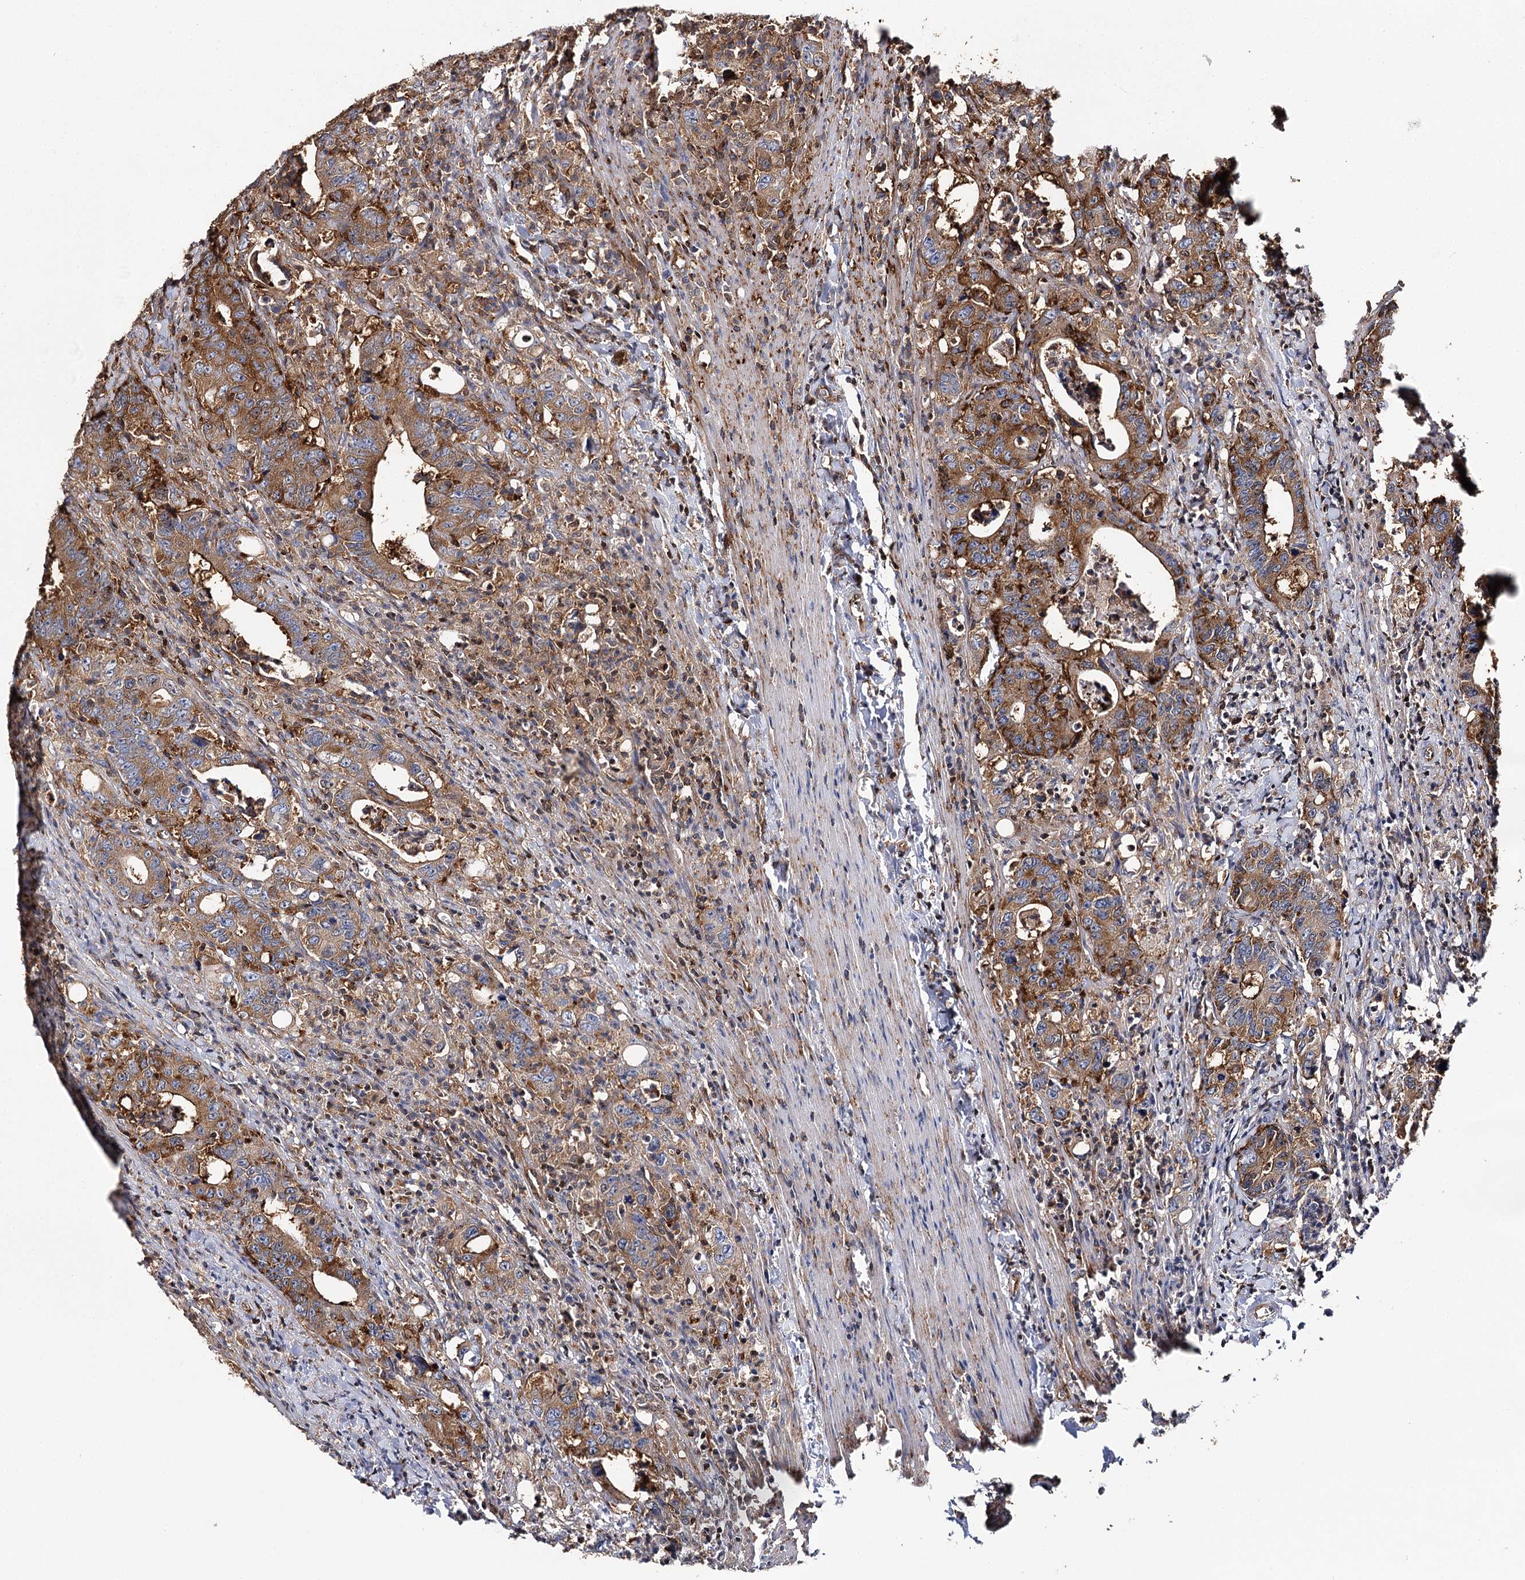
{"staining": {"intensity": "moderate", "quantity": ">75%", "location": "cytoplasmic/membranous"}, "tissue": "colorectal cancer", "cell_type": "Tumor cells", "image_type": "cancer", "snomed": [{"axis": "morphology", "description": "Adenocarcinoma, NOS"}, {"axis": "topography", "description": "Colon"}], "caption": "DAB immunohistochemical staining of colorectal cancer demonstrates moderate cytoplasmic/membranous protein staining in about >75% of tumor cells.", "gene": "SEC24B", "patient": {"sex": "female", "age": 75}}